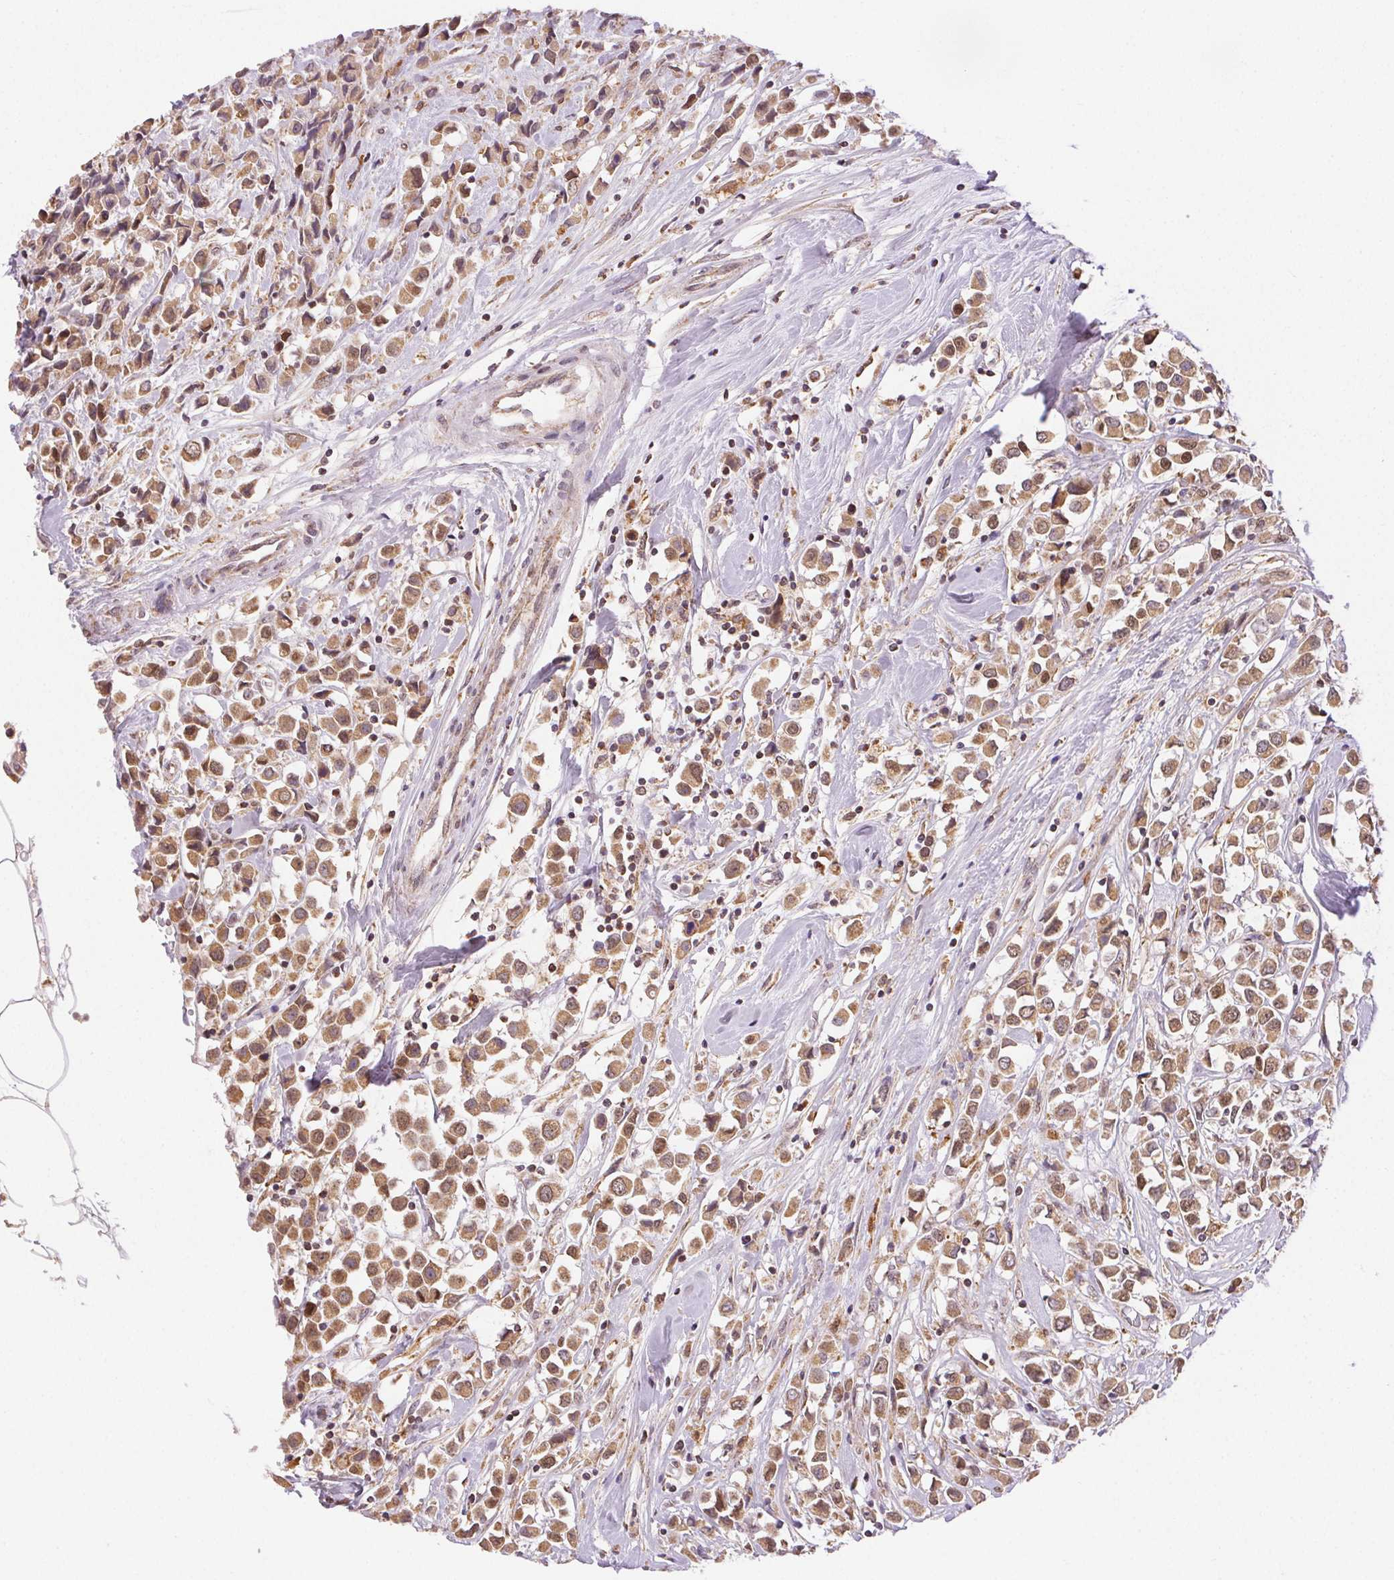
{"staining": {"intensity": "moderate", "quantity": ">75%", "location": "cytoplasmic/membranous"}, "tissue": "breast cancer", "cell_type": "Tumor cells", "image_type": "cancer", "snomed": [{"axis": "morphology", "description": "Duct carcinoma"}, {"axis": "topography", "description": "Breast"}], "caption": "Breast infiltrating ductal carcinoma stained with immunohistochemistry (IHC) displays moderate cytoplasmic/membranous staining in approximately >75% of tumor cells.", "gene": "PIWIL4", "patient": {"sex": "female", "age": 61}}